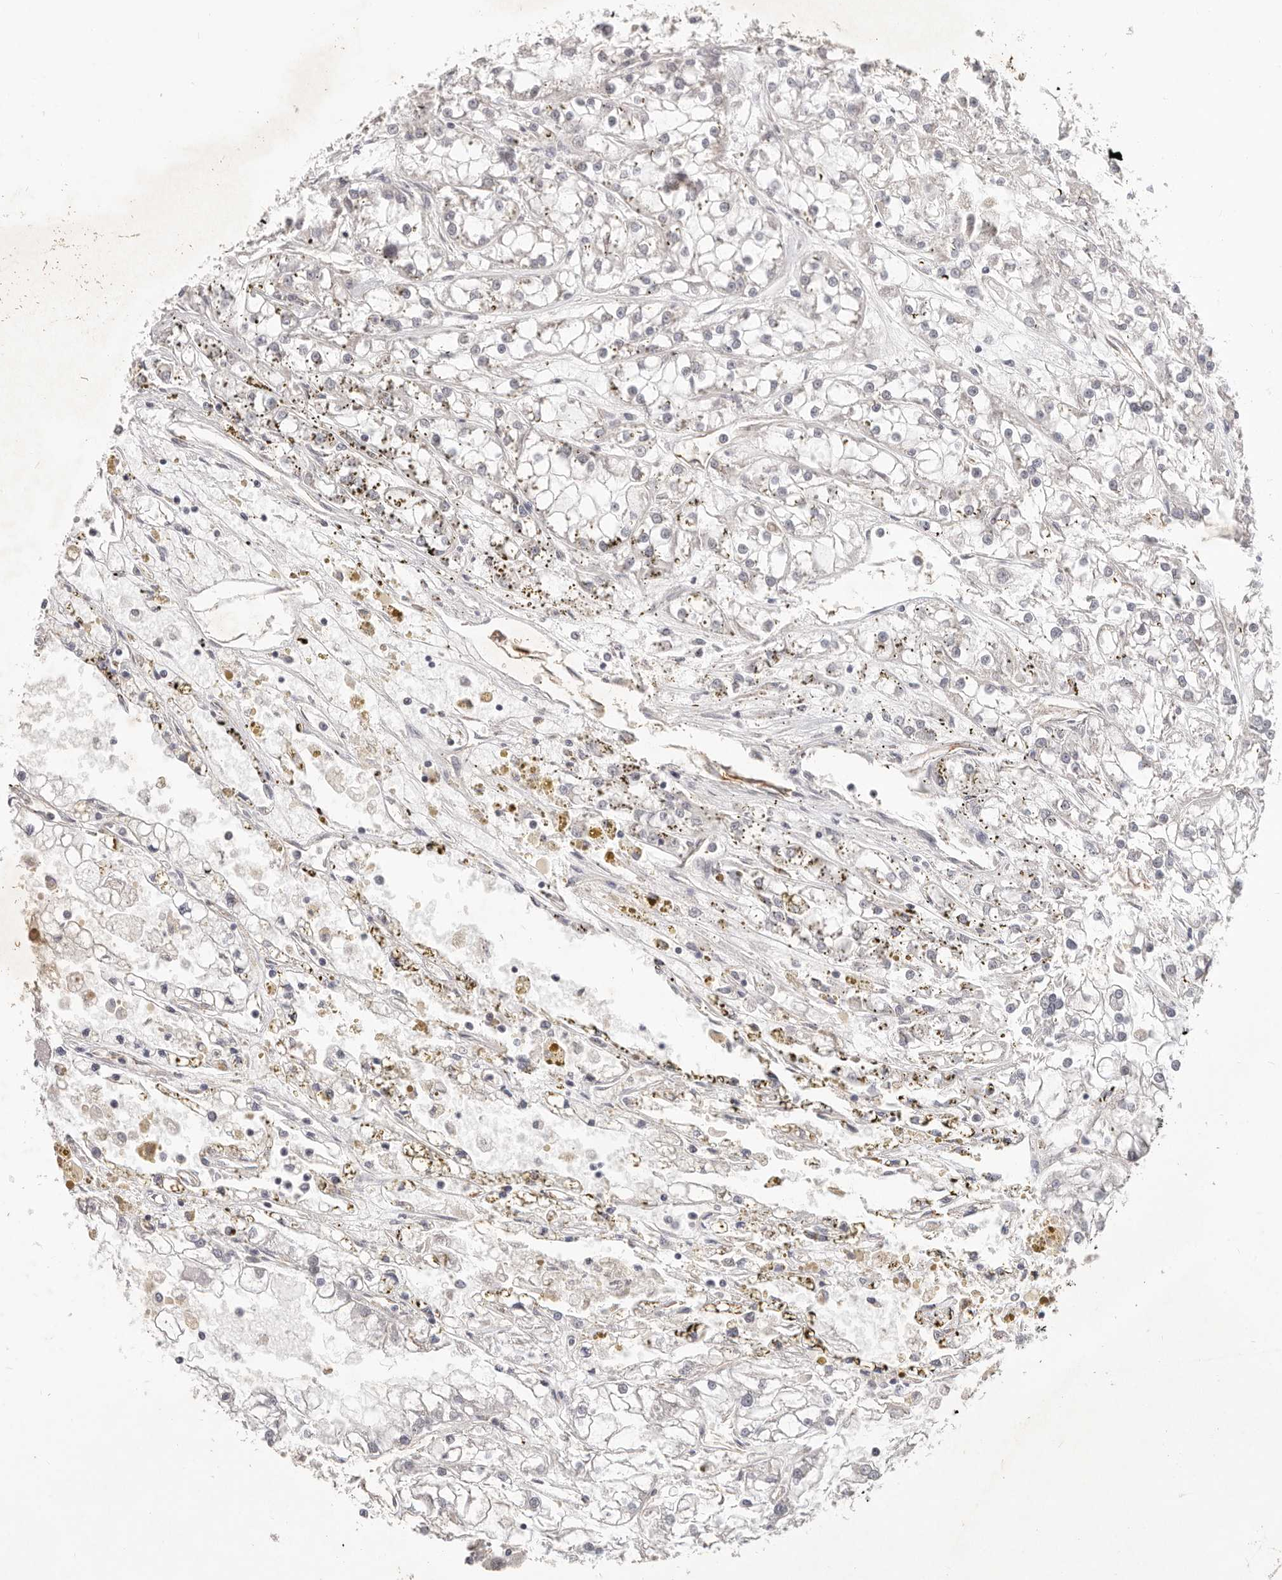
{"staining": {"intensity": "negative", "quantity": "none", "location": "none"}, "tissue": "renal cancer", "cell_type": "Tumor cells", "image_type": "cancer", "snomed": [{"axis": "morphology", "description": "Adenocarcinoma, NOS"}, {"axis": "topography", "description": "Kidney"}], "caption": "Immunohistochemistry image of adenocarcinoma (renal) stained for a protein (brown), which exhibits no staining in tumor cells. Nuclei are stained in blue.", "gene": "USP49", "patient": {"sex": "female", "age": 52}}